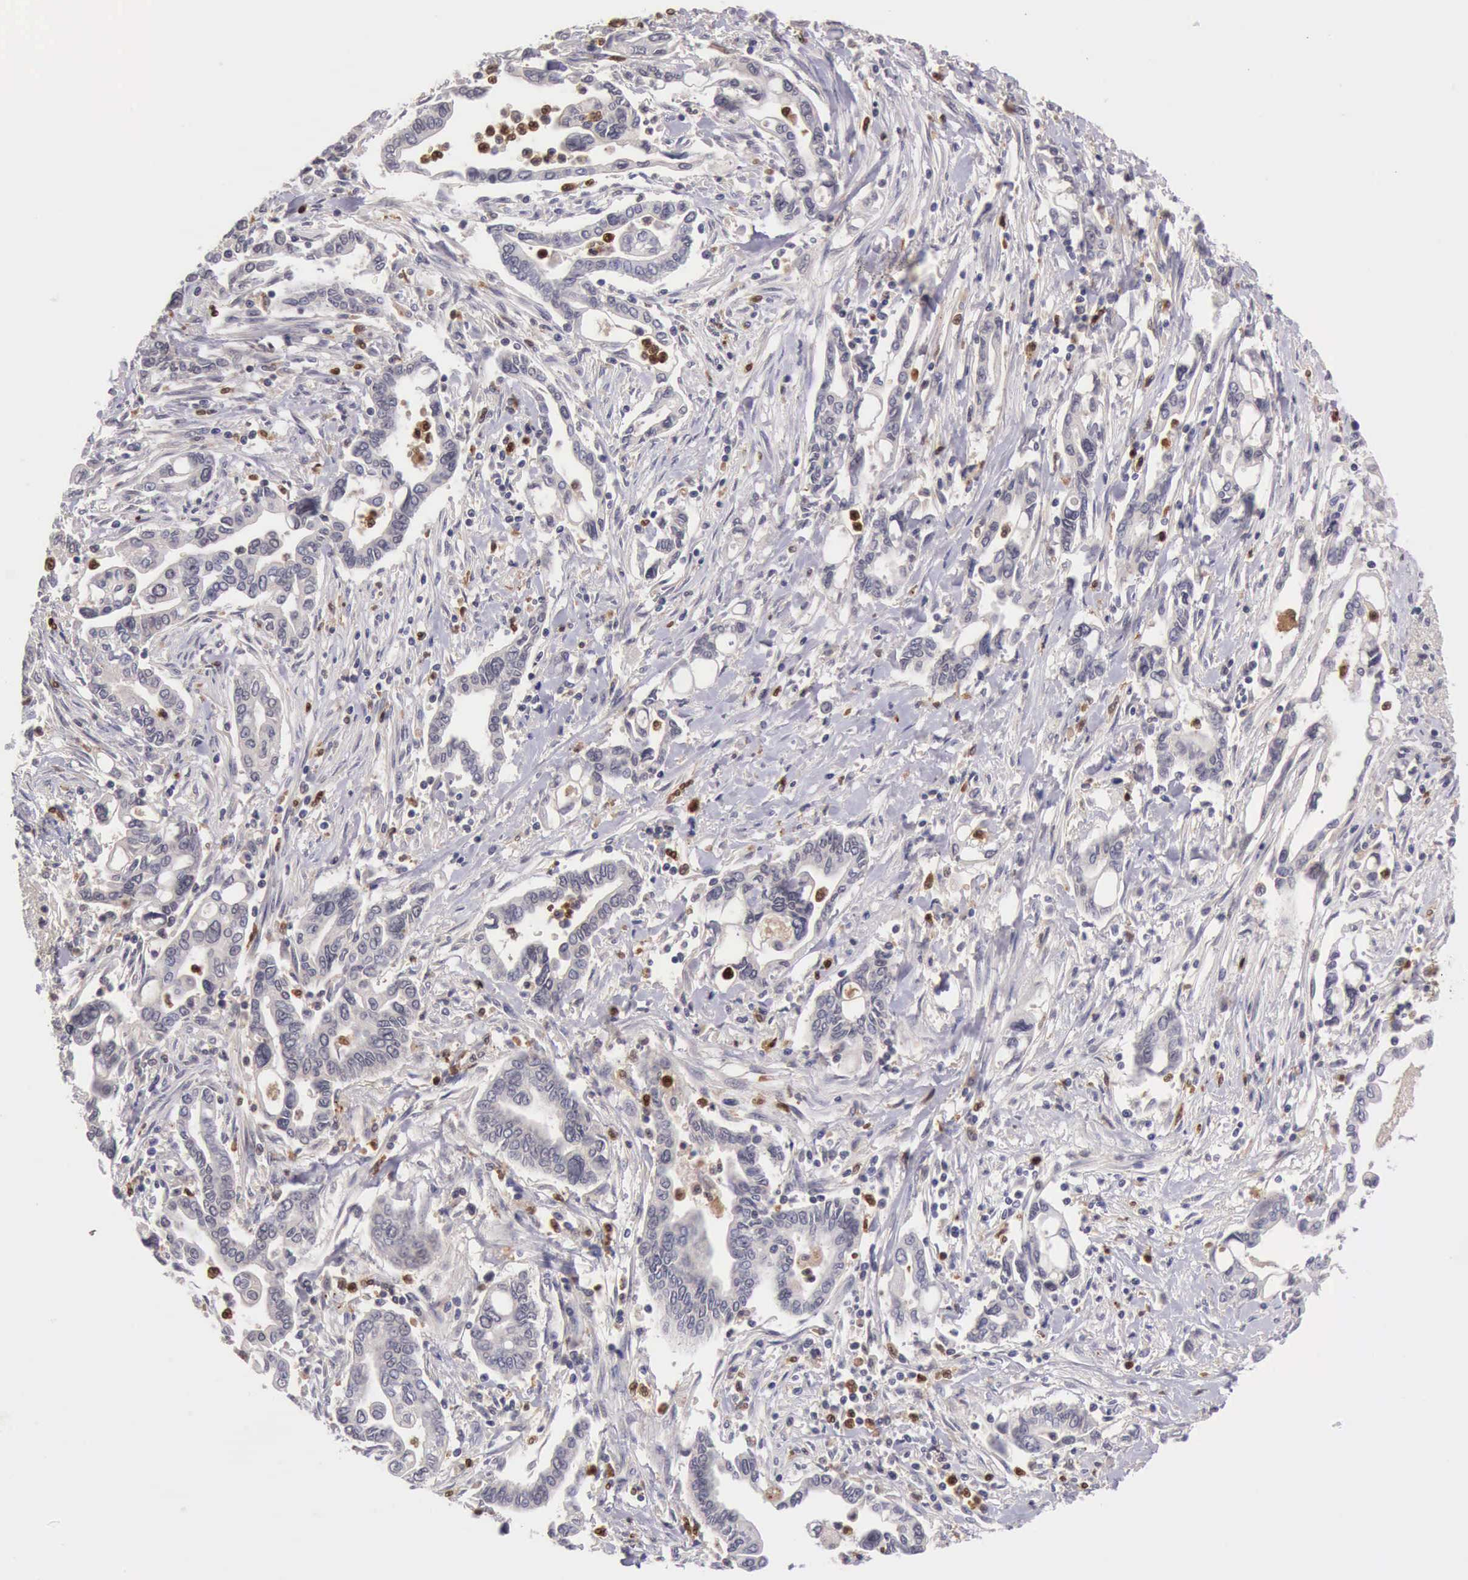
{"staining": {"intensity": "negative", "quantity": "none", "location": "none"}, "tissue": "pancreatic cancer", "cell_type": "Tumor cells", "image_type": "cancer", "snomed": [{"axis": "morphology", "description": "Adenocarcinoma, NOS"}, {"axis": "topography", "description": "Pancreas"}], "caption": "High magnification brightfield microscopy of pancreatic cancer stained with DAB (3,3'-diaminobenzidine) (brown) and counterstained with hematoxylin (blue): tumor cells show no significant positivity.", "gene": "CSTA", "patient": {"sex": "female", "age": 57}}